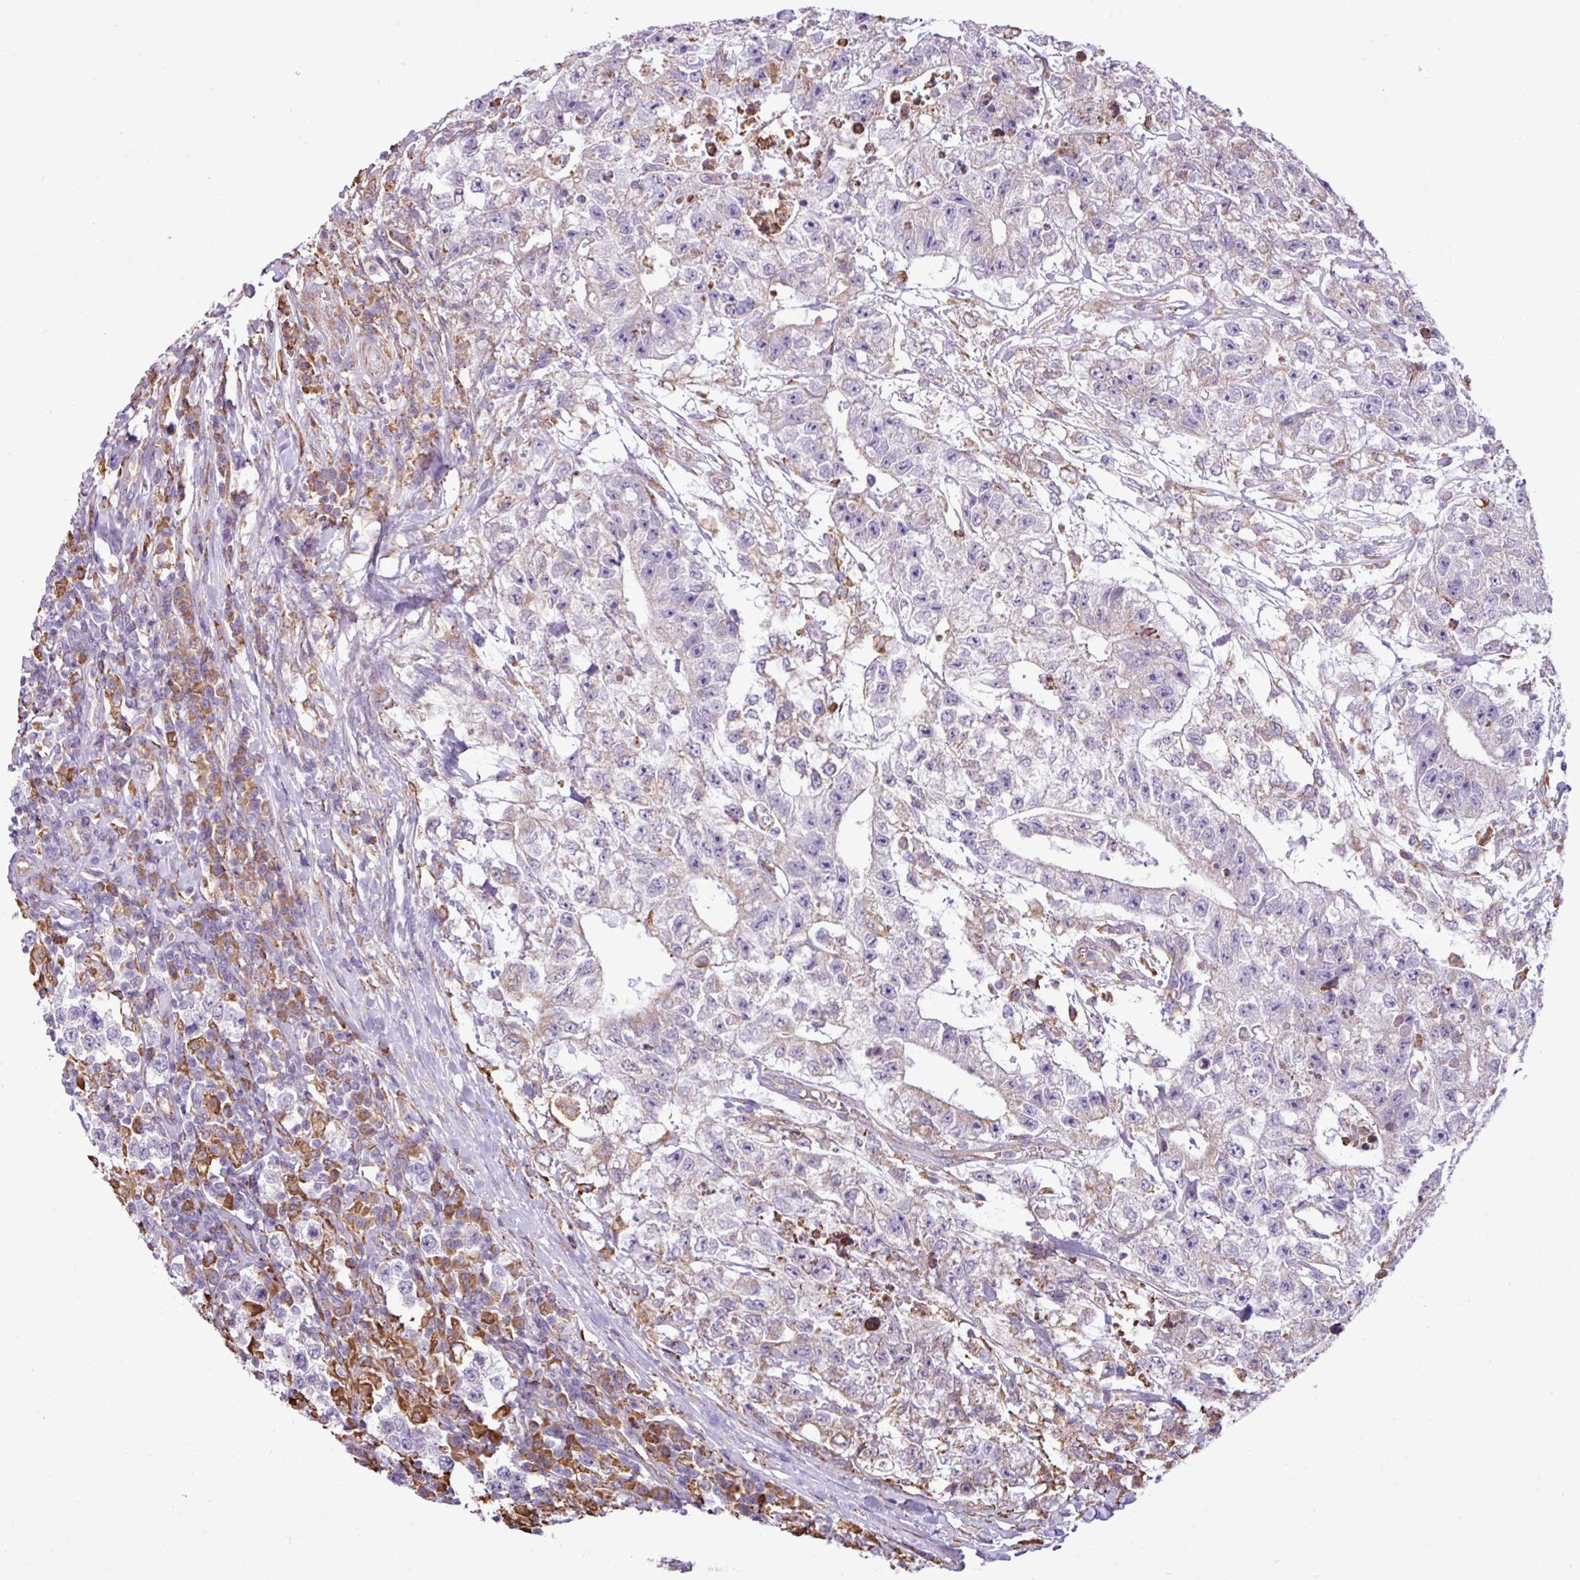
{"staining": {"intensity": "negative", "quantity": "none", "location": "none"}, "tissue": "testis cancer", "cell_type": "Tumor cells", "image_type": "cancer", "snomed": [{"axis": "morphology", "description": "Seminoma, NOS"}, {"axis": "morphology", "description": "Carcinoma, Embryonal, NOS"}, {"axis": "topography", "description": "Testis"}], "caption": "Tumor cells show no significant staining in testis seminoma.", "gene": "ZSCAN5A", "patient": {"sex": "male", "age": 41}}